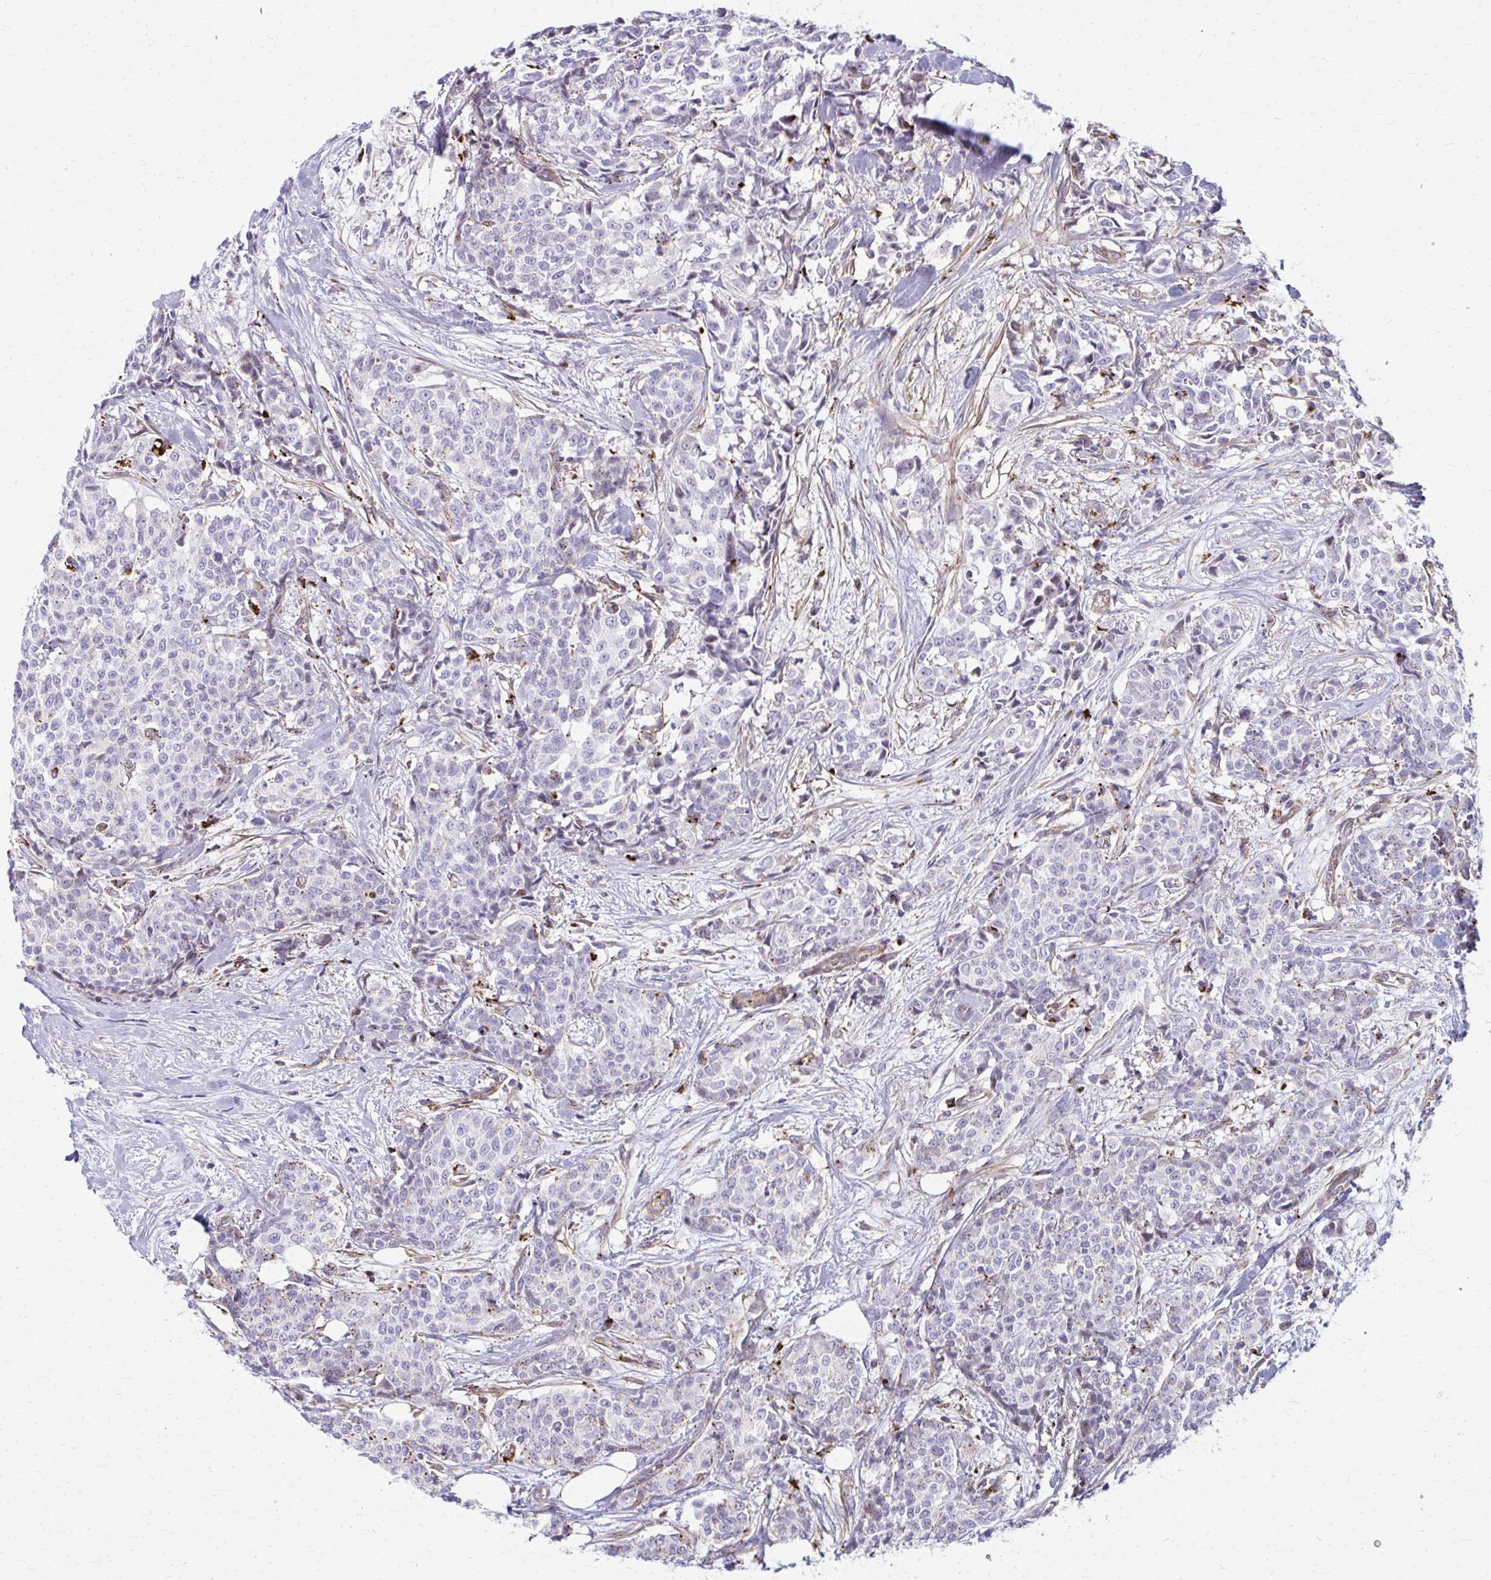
{"staining": {"intensity": "weak", "quantity": "<25%", "location": "cytoplasmic/membranous"}, "tissue": "breast cancer", "cell_type": "Tumor cells", "image_type": "cancer", "snomed": [{"axis": "morphology", "description": "Duct carcinoma"}, {"axis": "topography", "description": "Breast"}], "caption": "The micrograph exhibits no staining of tumor cells in invasive ductal carcinoma (breast).", "gene": "LRRC4B", "patient": {"sex": "female", "age": 91}}